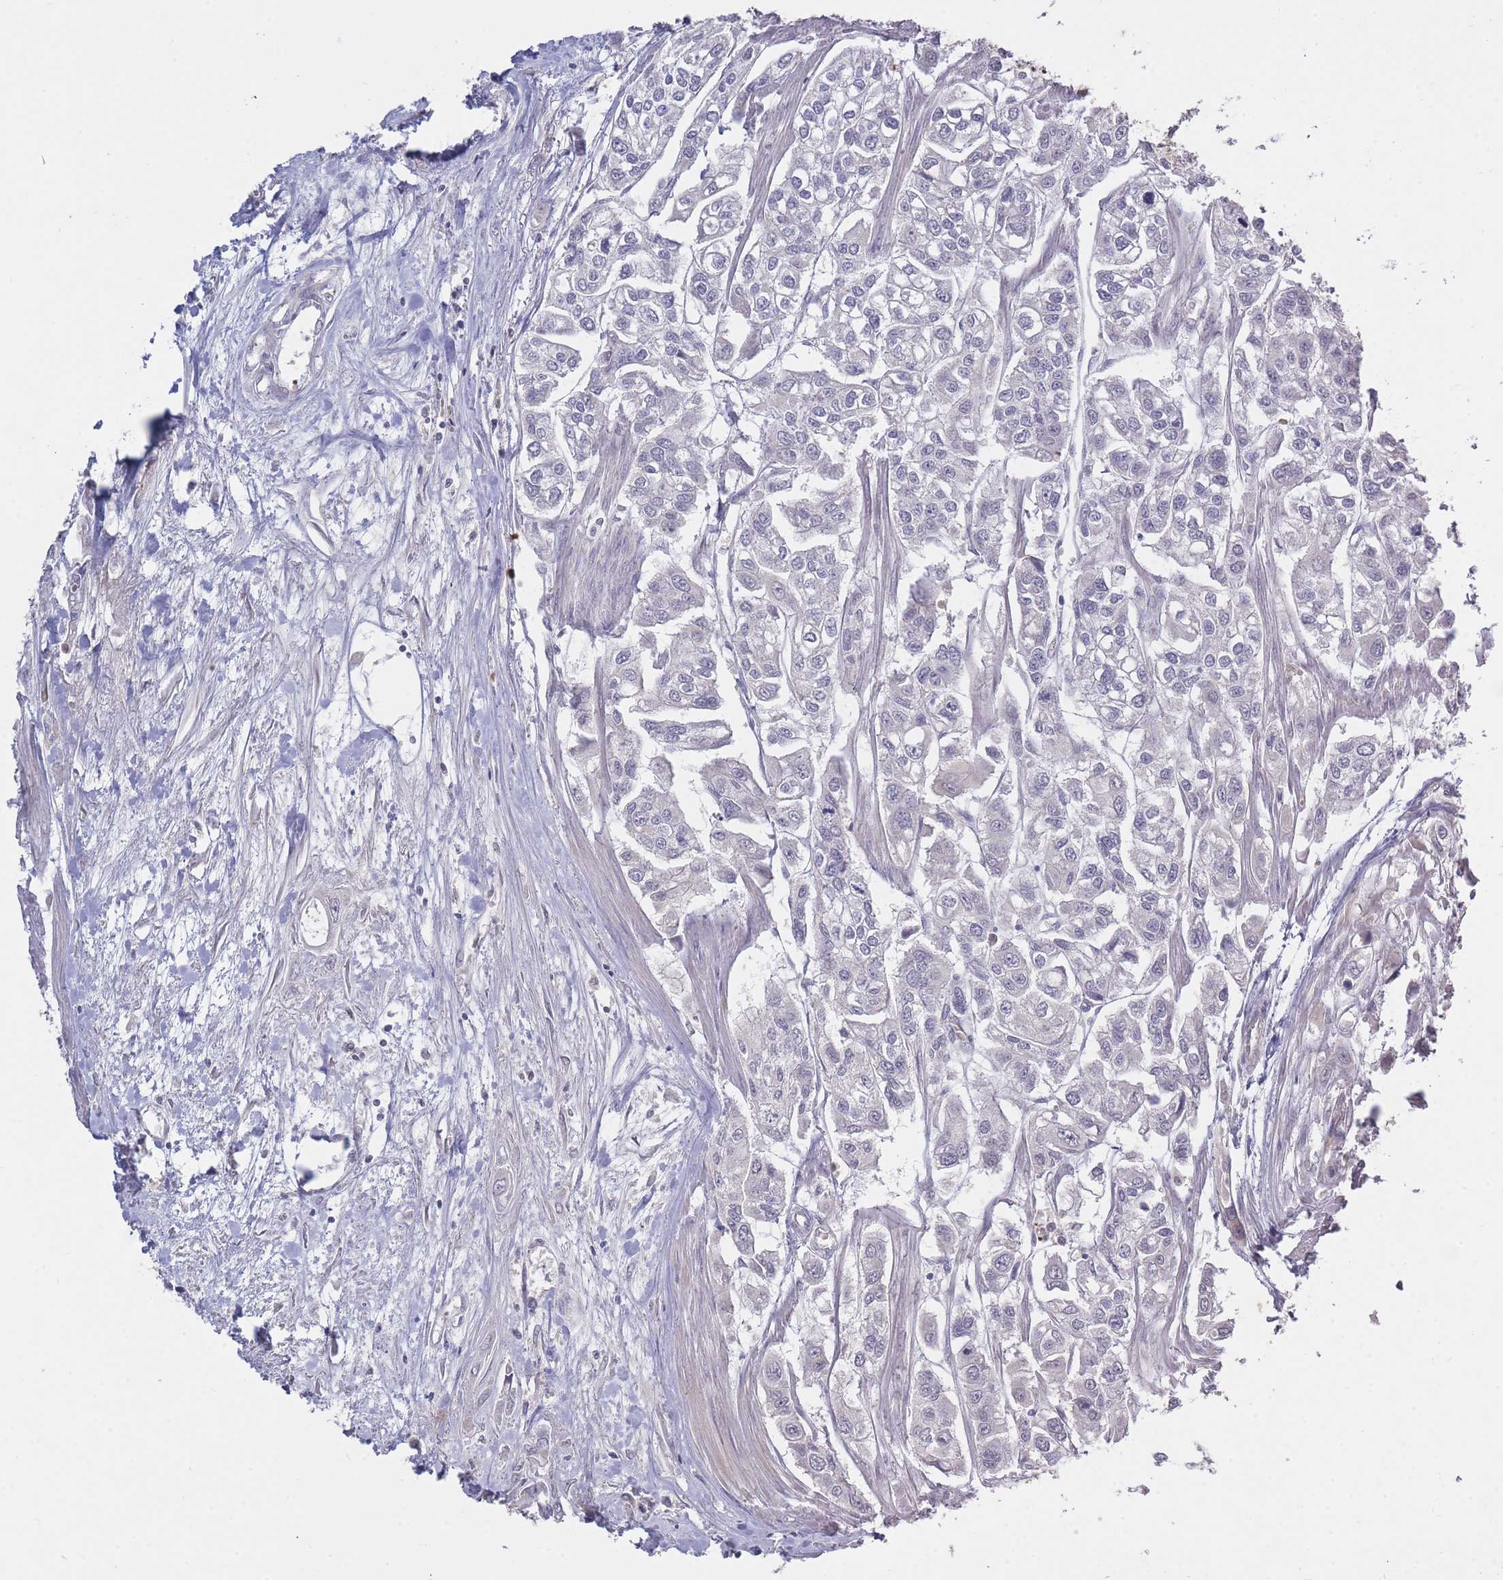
{"staining": {"intensity": "negative", "quantity": "none", "location": "none"}, "tissue": "urothelial cancer", "cell_type": "Tumor cells", "image_type": "cancer", "snomed": [{"axis": "morphology", "description": "Urothelial carcinoma, High grade"}, {"axis": "topography", "description": "Urinary bladder"}], "caption": "High power microscopy micrograph of an immunohistochemistry photomicrograph of urothelial carcinoma (high-grade), revealing no significant expression in tumor cells.", "gene": "ADCYAP1R1", "patient": {"sex": "male", "age": 67}}